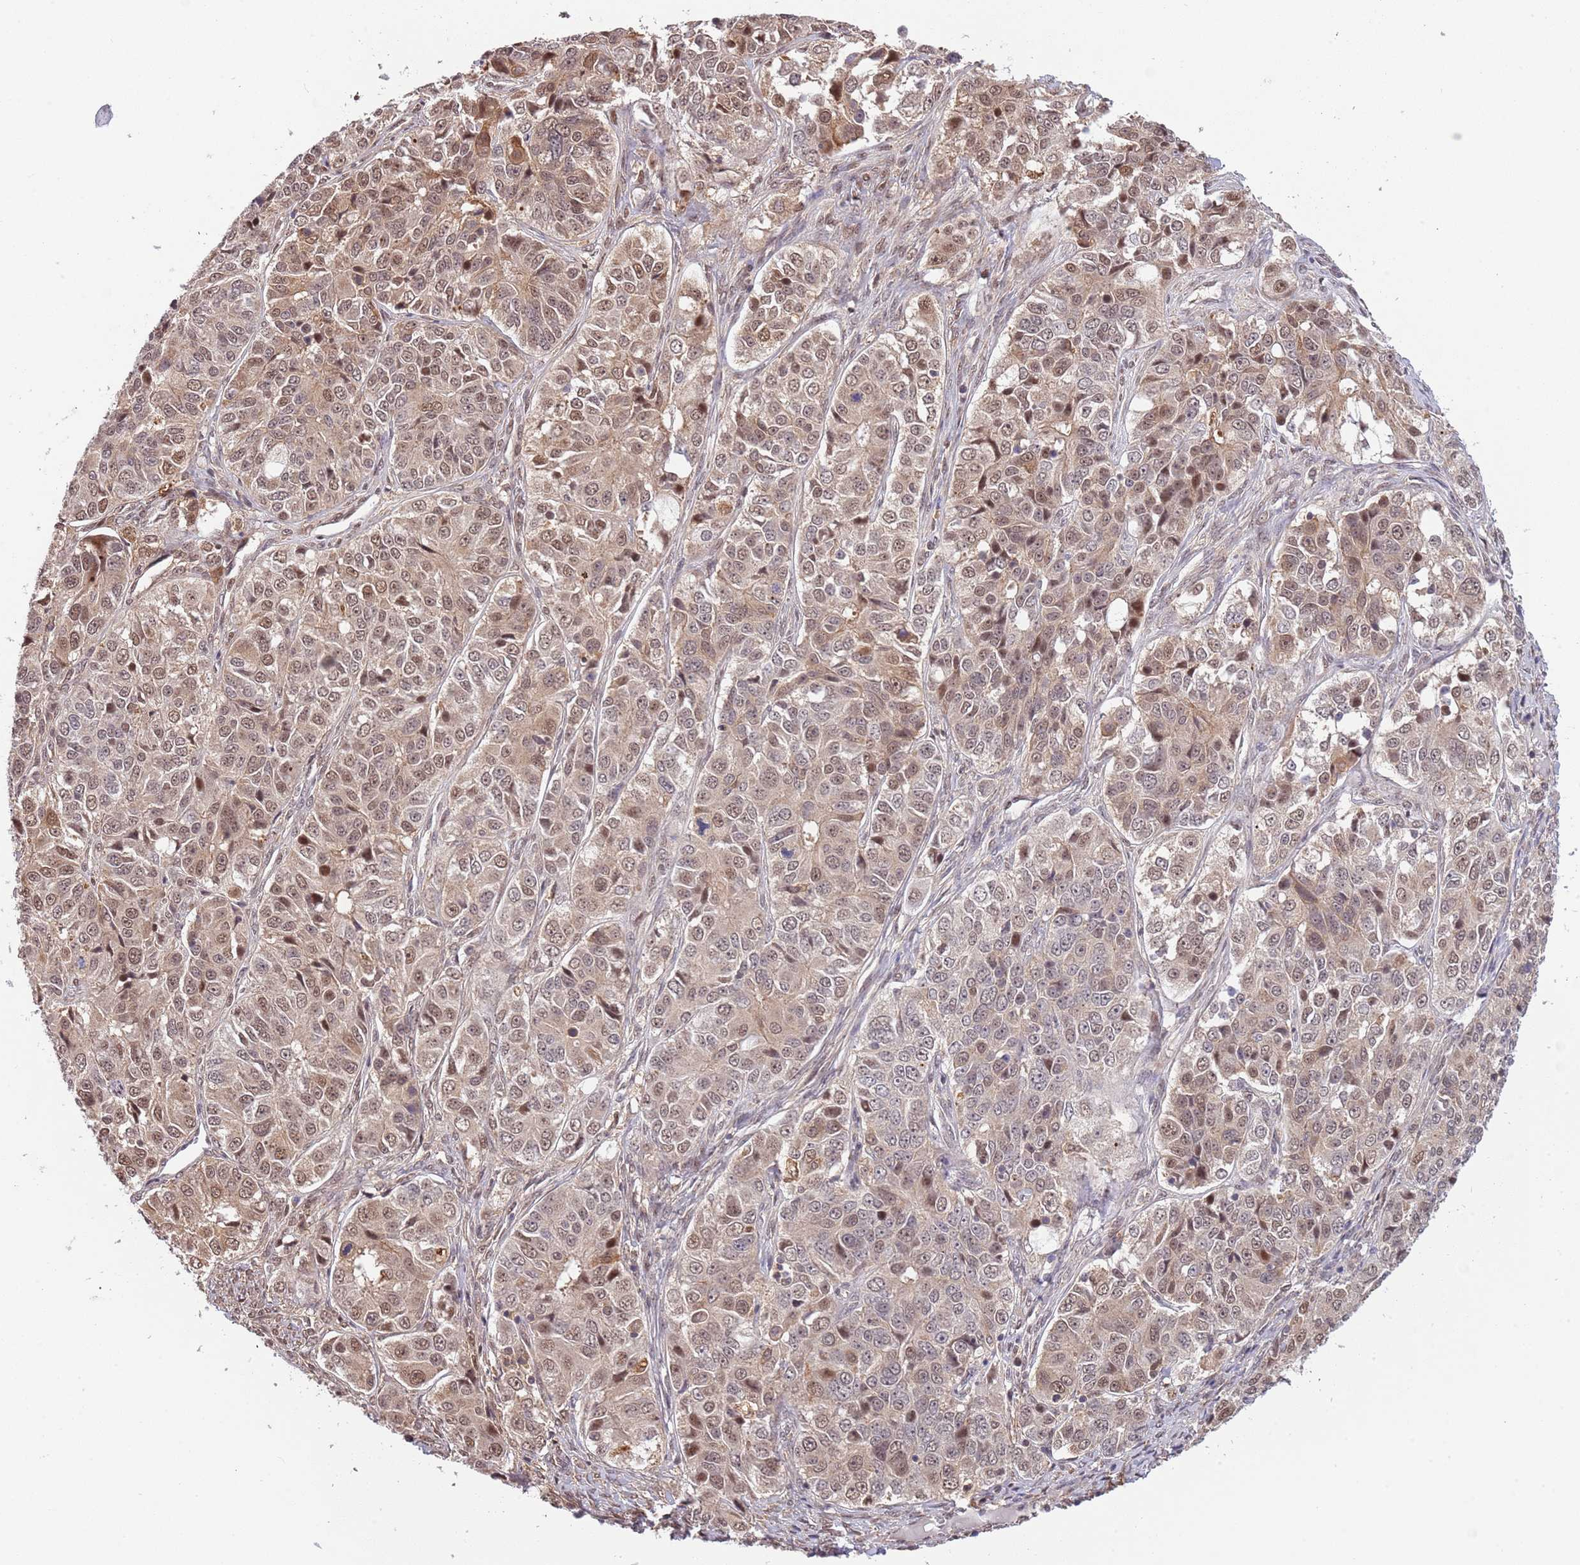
{"staining": {"intensity": "moderate", "quantity": ">75%", "location": "cytoplasmic/membranous,nuclear"}, "tissue": "ovarian cancer", "cell_type": "Tumor cells", "image_type": "cancer", "snomed": [{"axis": "morphology", "description": "Carcinoma, endometroid"}, {"axis": "topography", "description": "Ovary"}], "caption": "Moderate cytoplasmic/membranous and nuclear protein positivity is seen in about >75% of tumor cells in ovarian endometroid carcinoma. Nuclei are stained in blue.", "gene": "PLSCR5", "patient": {"sex": "female", "age": 51}}